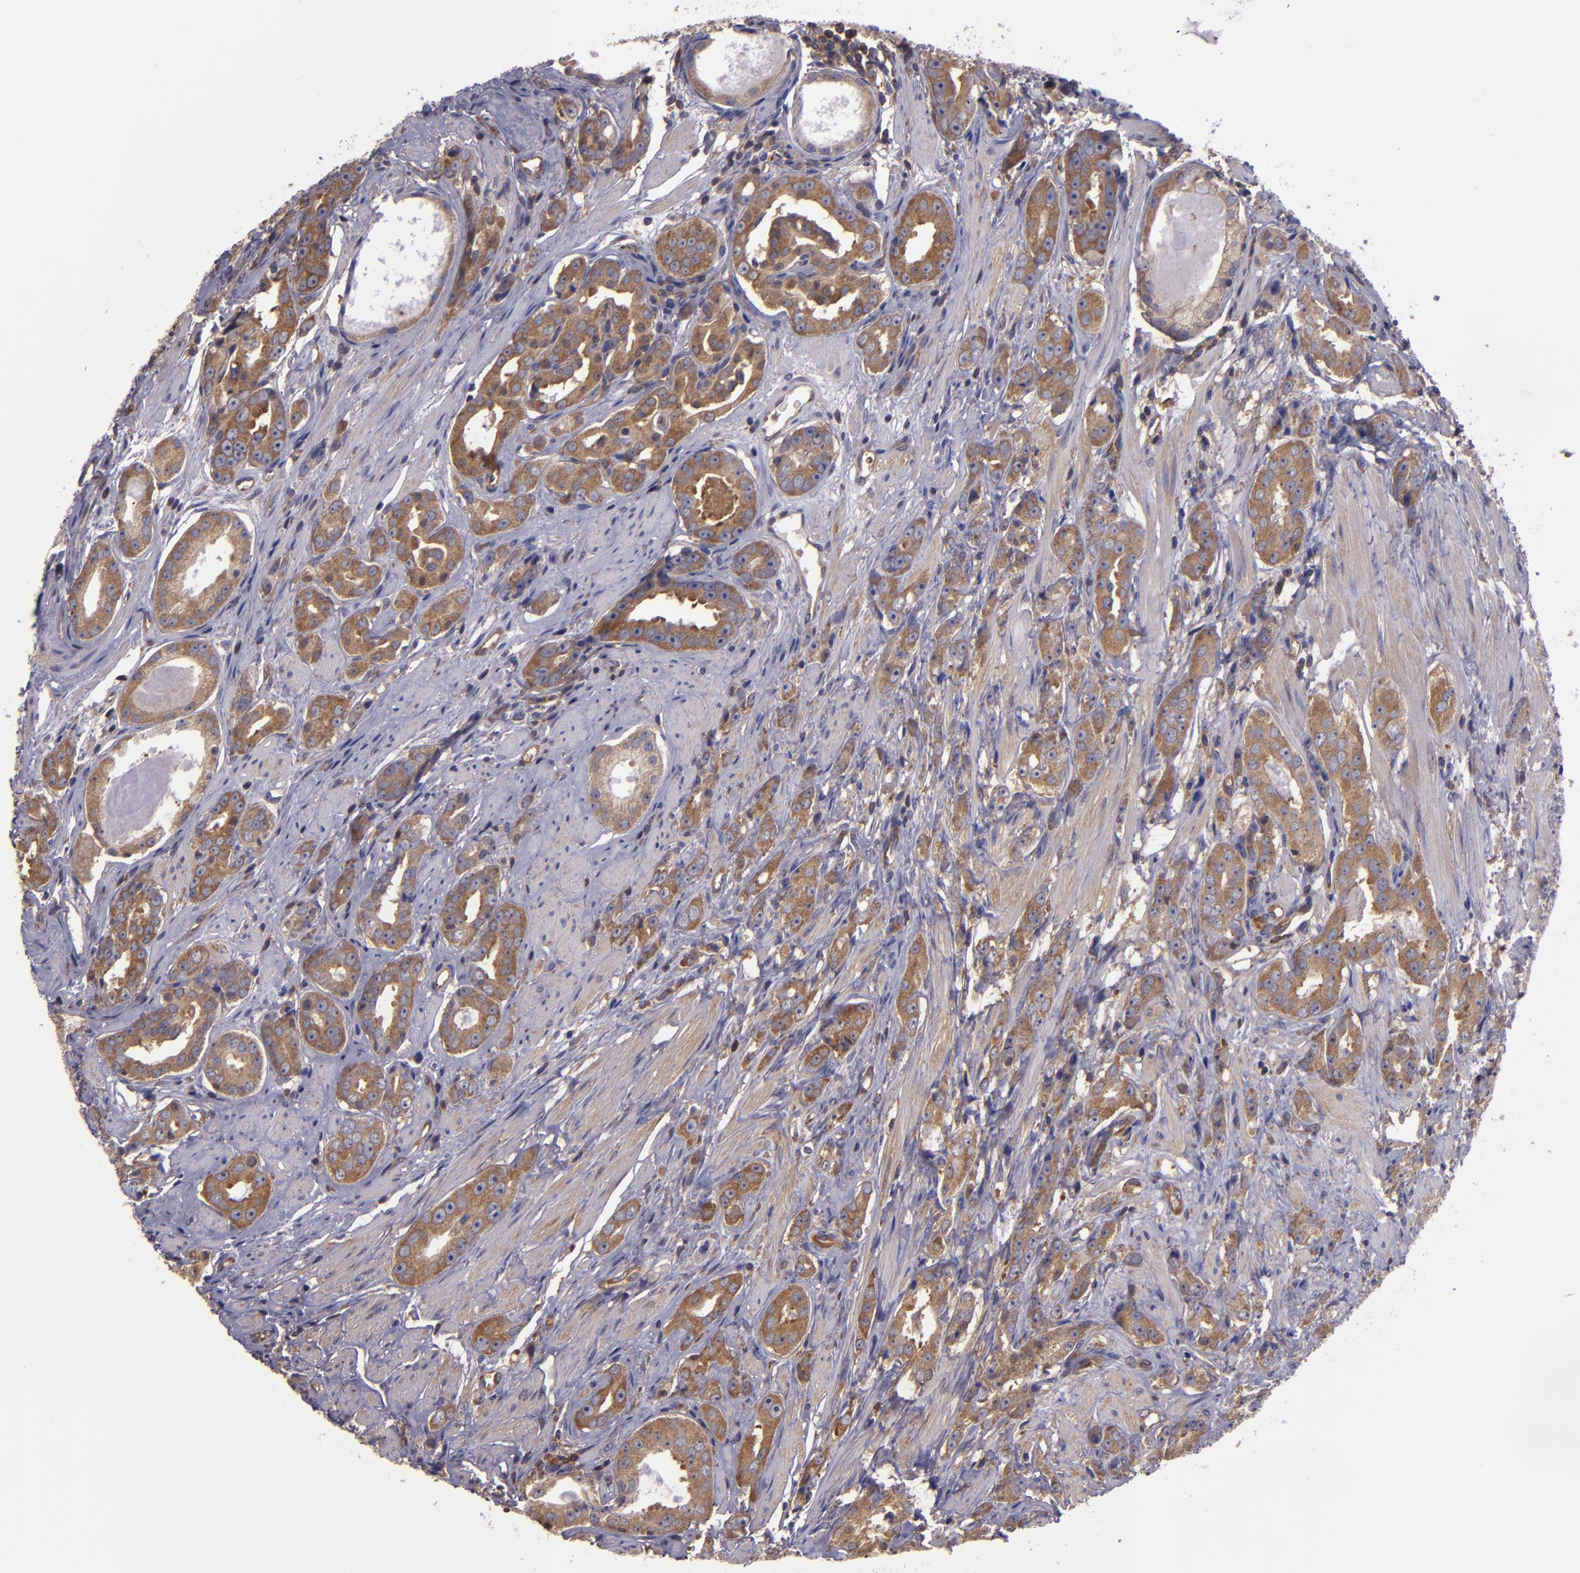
{"staining": {"intensity": "moderate", "quantity": ">75%", "location": "cytoplasmic/membranous"}, "tissue": "prostate cancer", "cell_type": "Tumor cells", "image_type": "cancer", "snomed": [{"axis": "morphology", "description": "Adenocarcinoma, Medium grade"}, {"axis": "topography", "description": "Prostate"}], "caption": "Immunohistochemistry (IHC) histopathology image of neoplastic tissue: human prostate cancer (adenocarcinoma (medium-grade)) stained using immunohistochemistry (IHC) reveals medium levels of moderate protein expression localized specifically in the cytoplasmic/membranous of tumor cells, appearing as a cytoplasmic/membranous brown color.", "gene": "CARS1", "patient": {"sex": "male", "age": 53}}